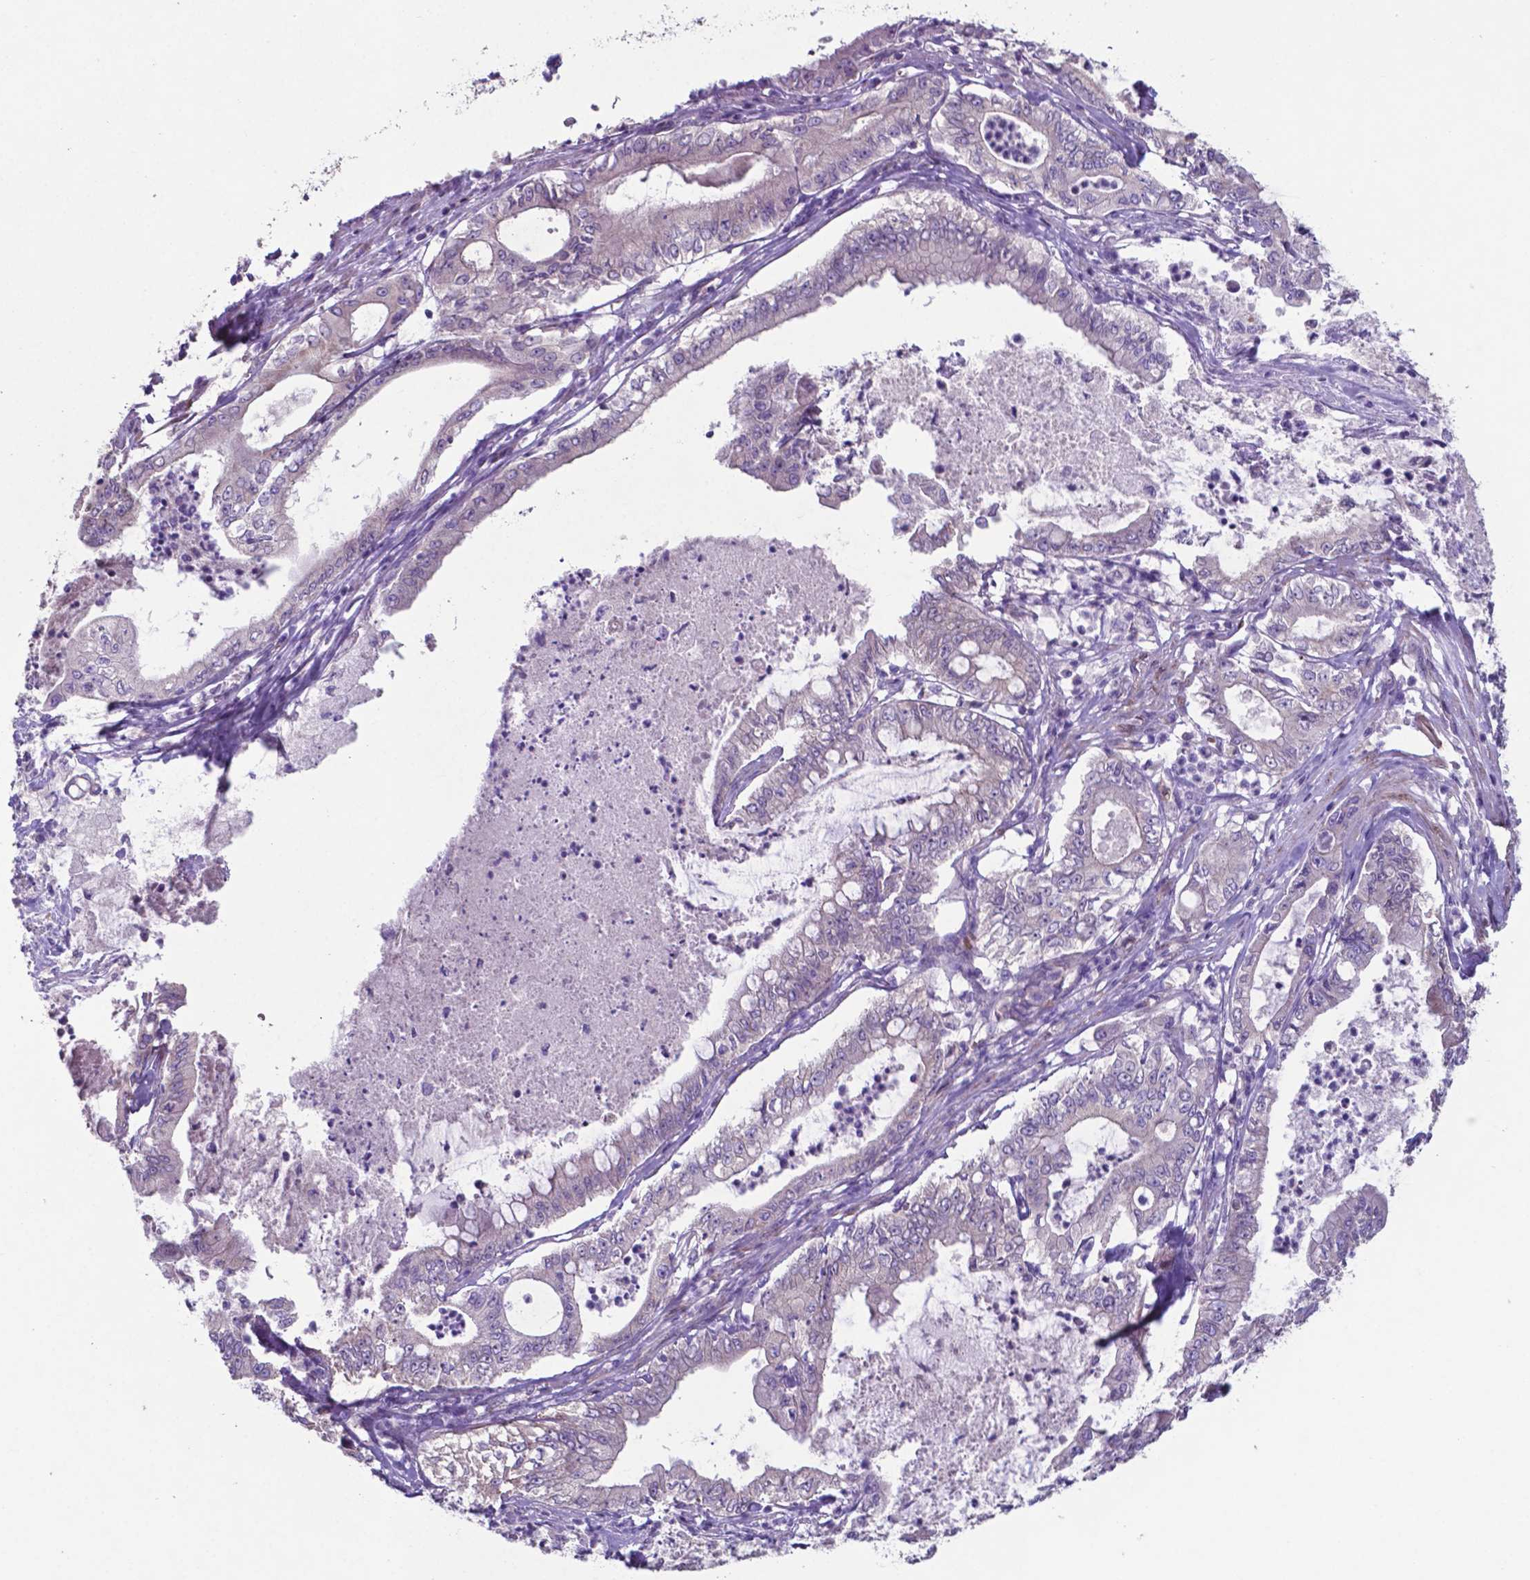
{"staining": {"intensity": "weak", "quantity": "25%-75%", "location": "cytoplasmic/membranous"}, "tissue": "pancreatic cancer", "cell_type": "Tumor cells", "image_type": "cancer", "snomed": [{"axis": "morphology", "description": "Adenocarcinoma, NOS"}, {"axis": "topography", "description": "Pancreas"}], "caption": "Weak cytoplasmic/membranous protein expression is present in approximately 25%-75% of tumor cells in adenocarcinoma (pancreatic). The staining was performed using DAB (3,3'-diaminobenzidine), with brown indicating positive protein expression. Nuclei are stained blue with hematoxylin.", "gene": "TYRO3", "patient": {"sex": "male", "age": 71}}